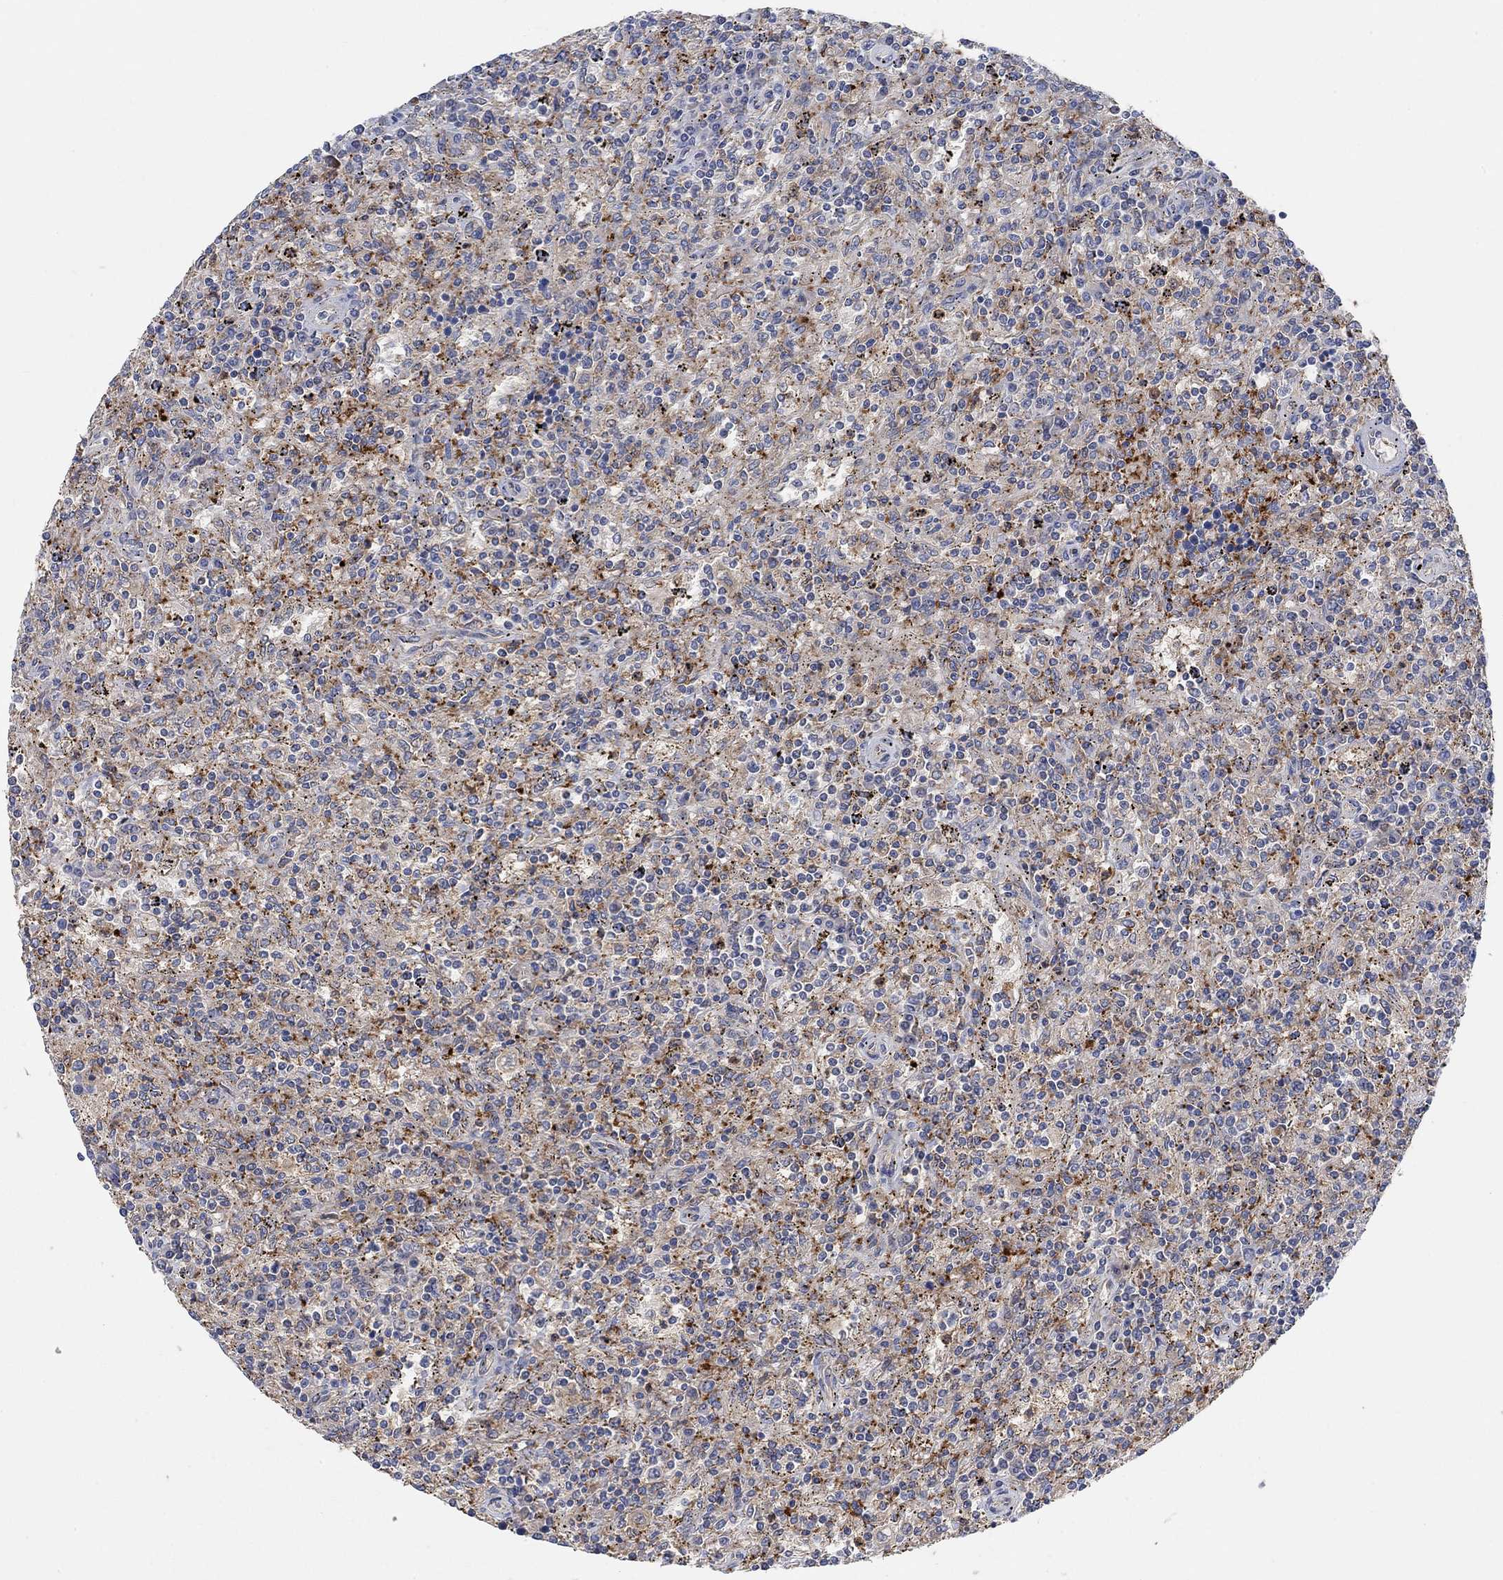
{"staining": {"intensity": "weak", "quantity": ">75%", "location": "cytoplasmic/membranous"}, "tissue": "lymphoma", "cell_type": "Tumor cells", "image_type": "cancer", "snomed": [{"axis": "morphology", "description": "Malignant lymphoma, non-Hodgkin's type, Low grade"}, {"axis": "topography", "description": "Spleen"}], "caption": "This is an image of immunohistochemistry staining of lymphoma, which shows weak positivity in the cytoplasmic/membranous of tumor cells.", "gene": "PMFBP1", "patient": {"sex": "male", "age": 62}}